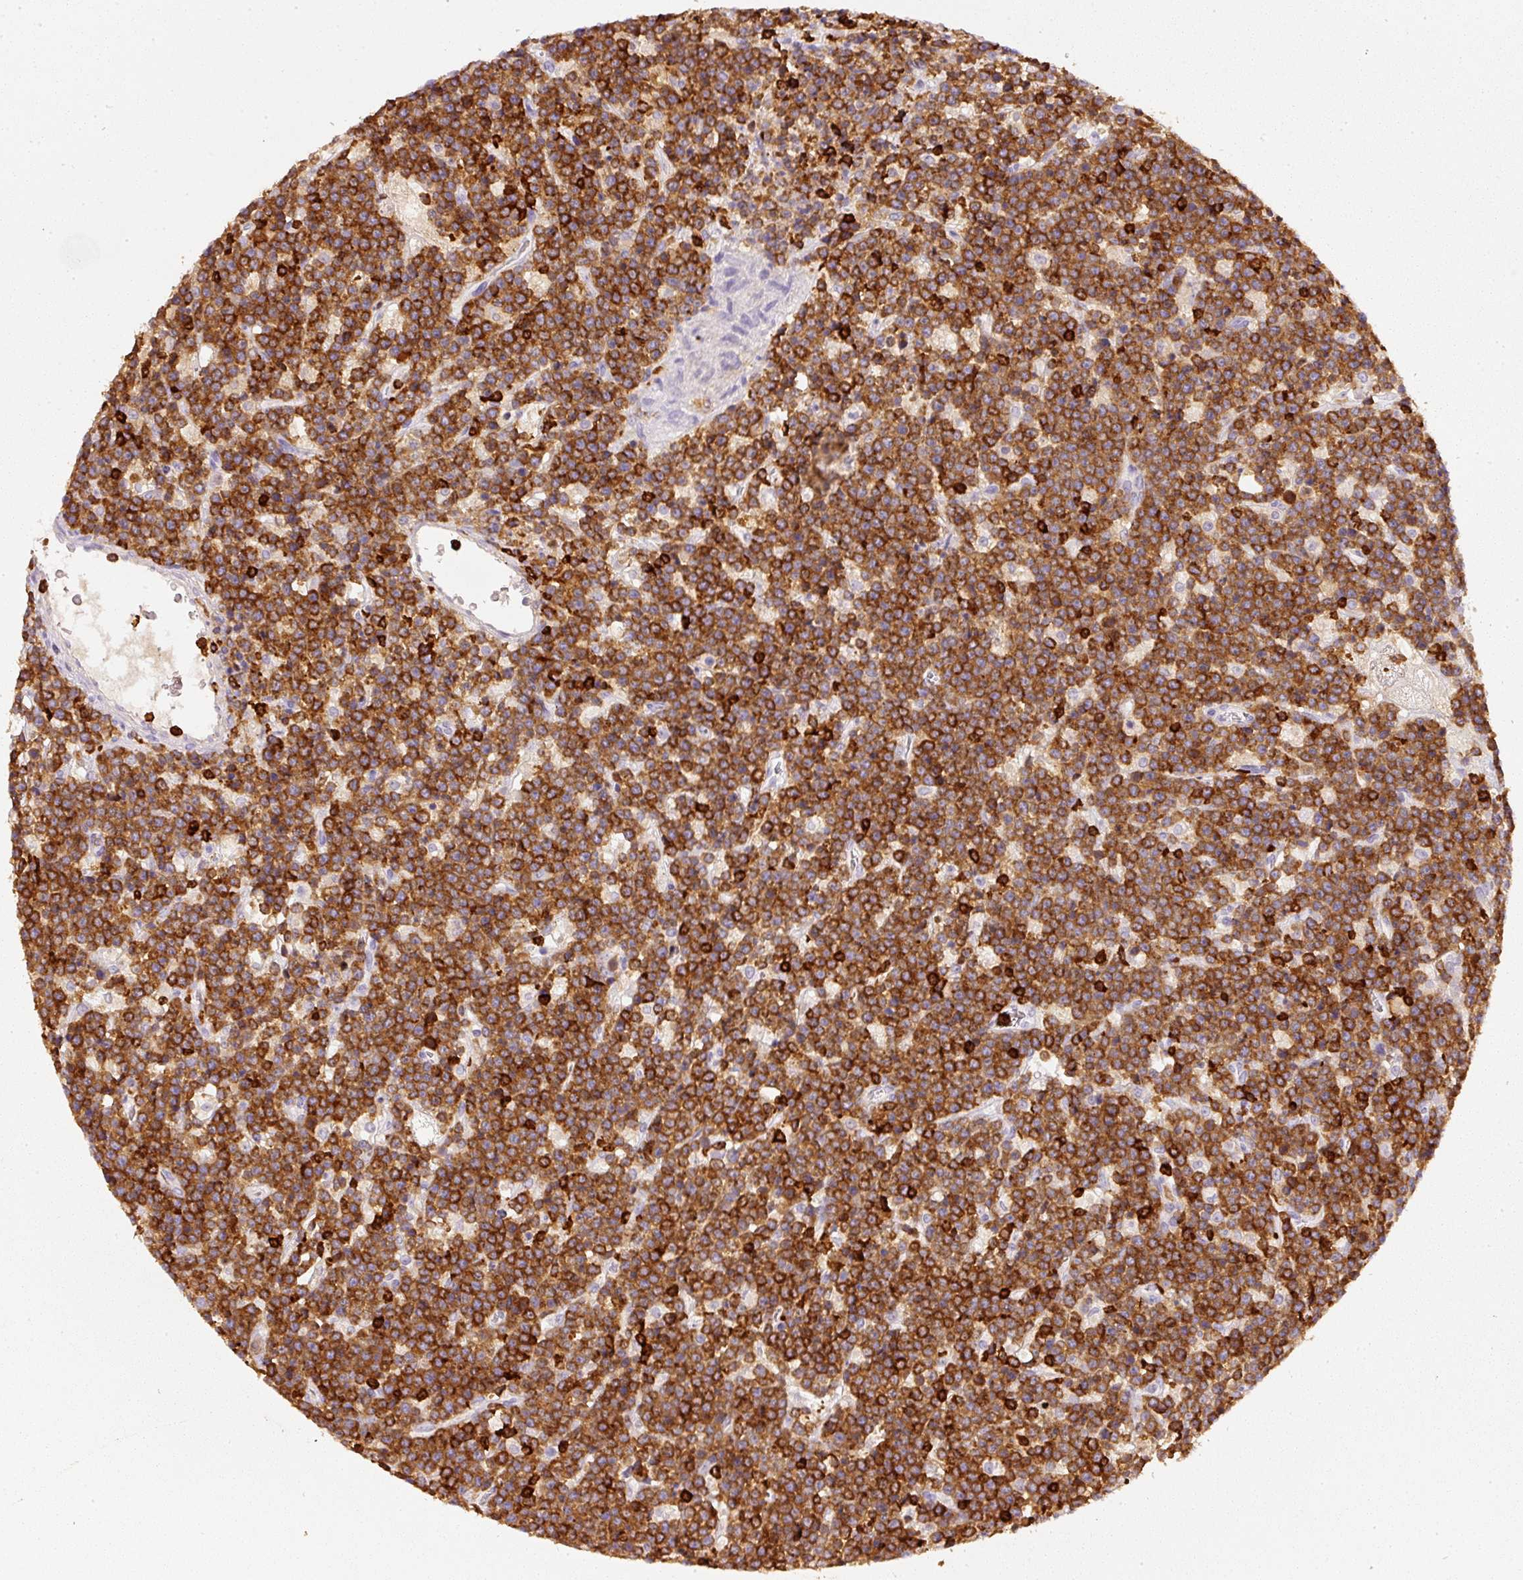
{"staining": {"intensity": "strong", "quantity": ">75%", "location": "cytoplasmic/membranous"}, "tissue": "lymphoma", "cell_type": "Tumor cells", "image_type": "cancer", "snomed": [{"axis": "morphology", "description": "Malignant lymphoma, non-Hodgkin's type, High grade"}, {"axis": "topography", "description": "Ovary"}], "caption": "Strong cytoplasmic/membranous staining is seen in about >75% of tumor cells in high-grade malignant lymphoma, non-Hodgkin's type.", "gene": "EVL", "patient": {"sex": "female", "age": 56}}